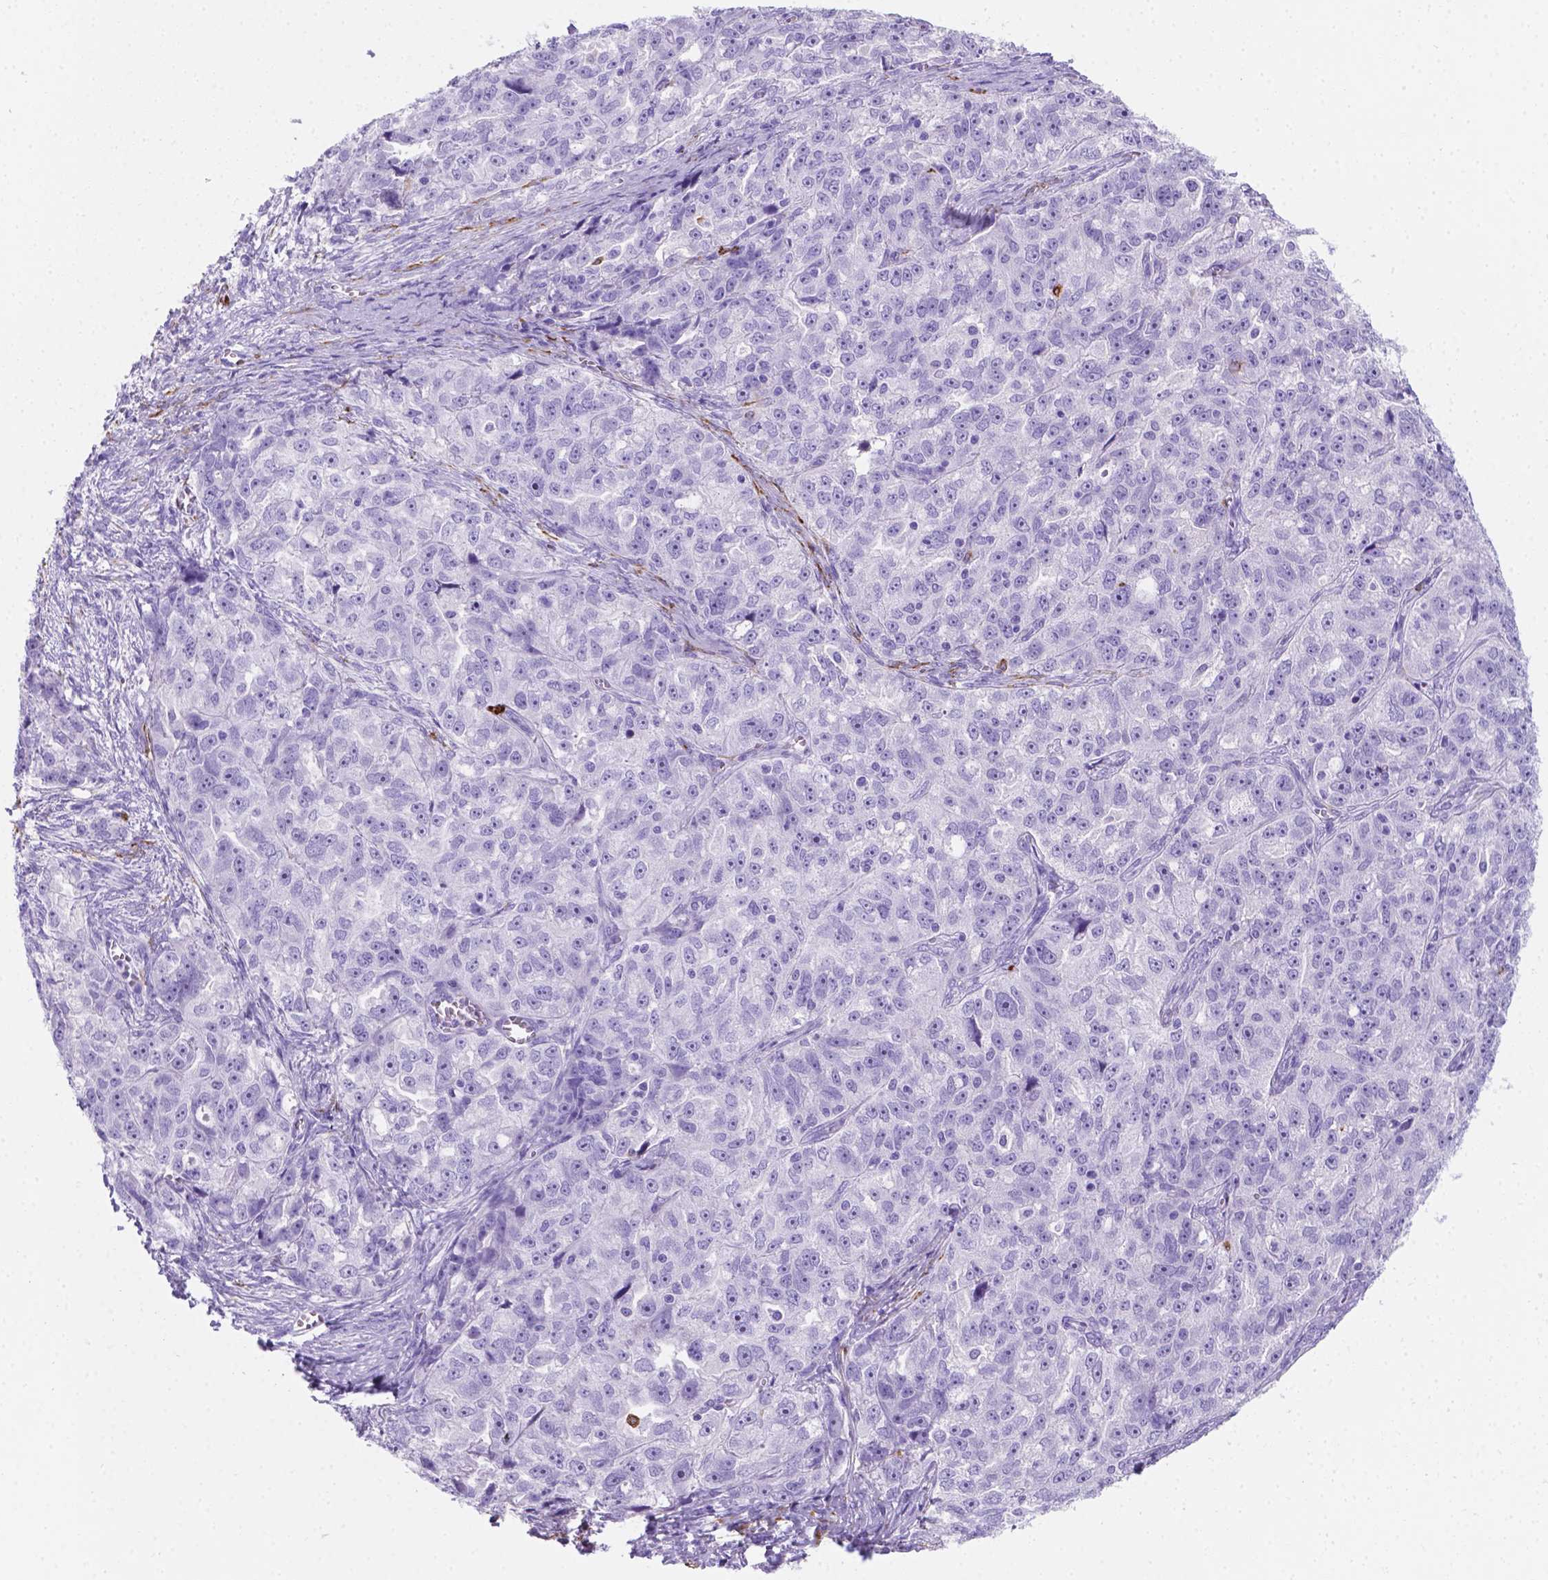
{"staining": {"intensity": "negative", "quantity": "none", "location": "none"}, "tissue": "ovarian cancer", "cell_type": "Tumor cells", "image_type": "cancer", "snomed": [{"axis": "morphology", "description": "Cystadenocarcinoma, serous, NOS"}, {"axis": "topography", "description": "Ovary"}], "caption": "Ovarian cancer (serous cystadenocarcinoma) was stained to show a protein in brown. There is no significant staining in tumor cells.", "gene": "MACF1", "patient": {"sex": "female", "age": 51}}